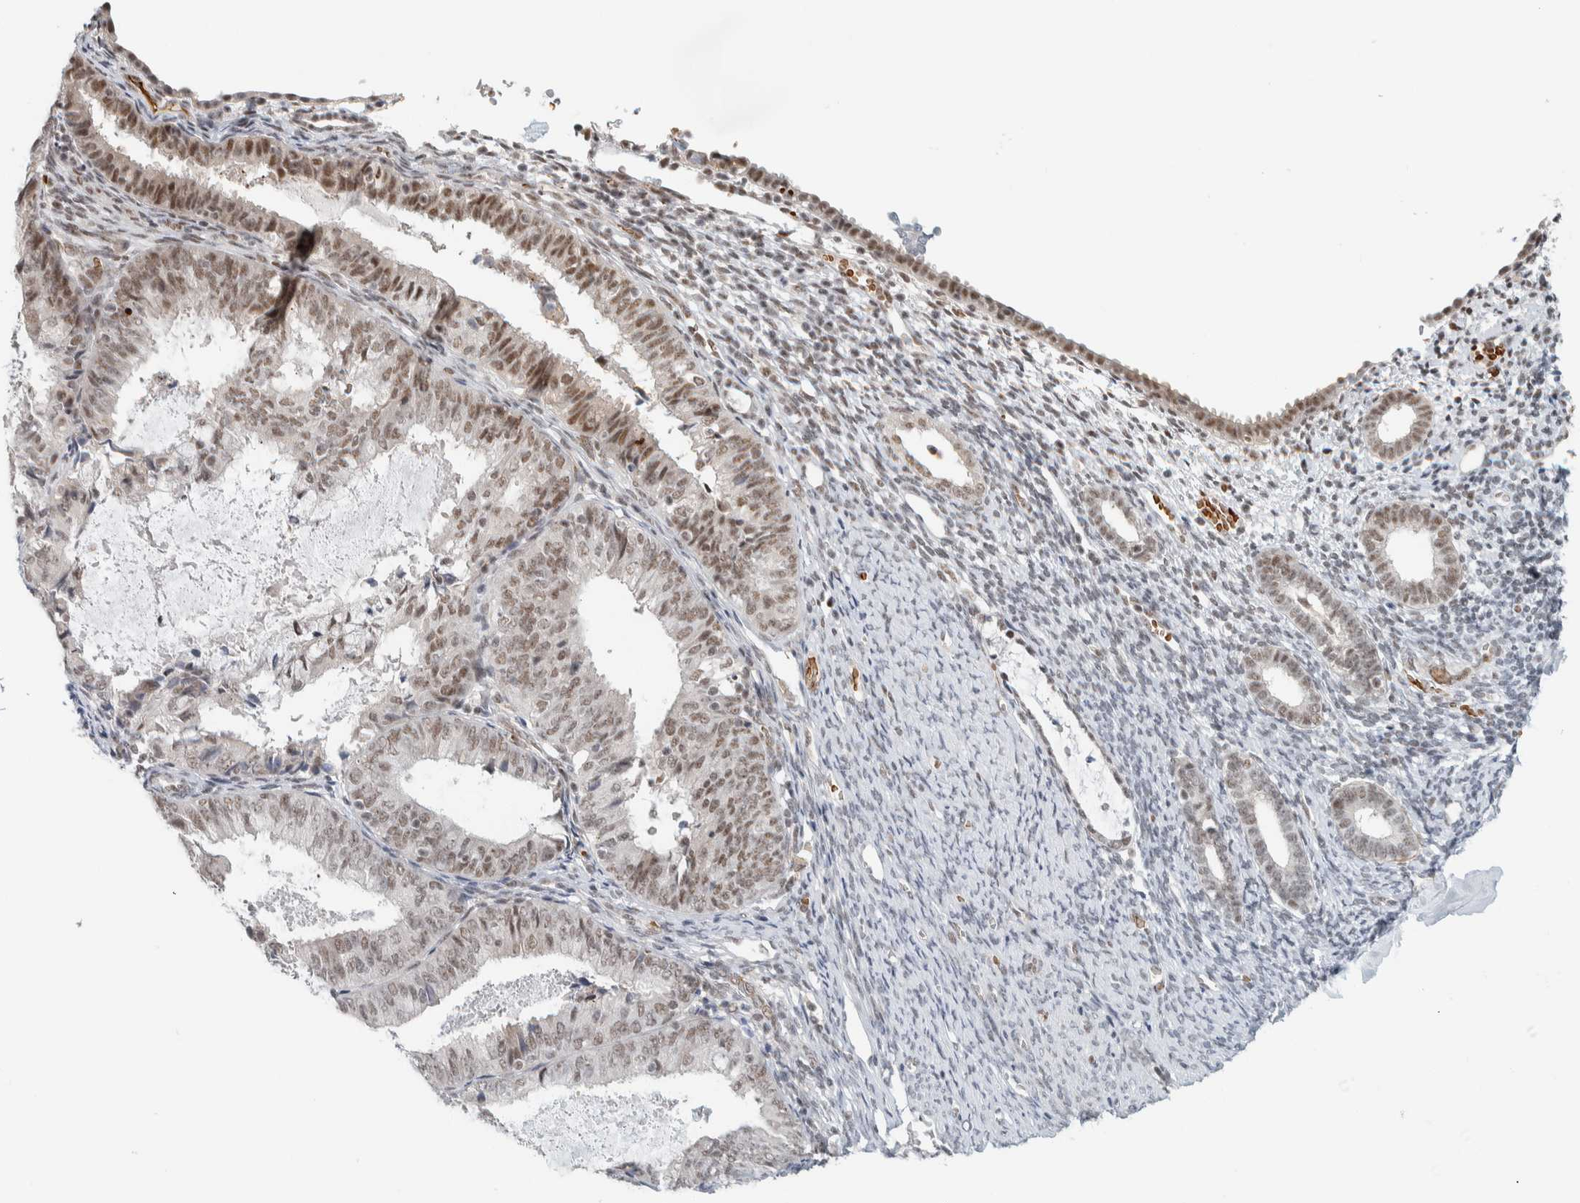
{"staining": {"intensity": "moderate", "quantity": "<25%", "location": "nuclear"}, "tissue": "endometrium", "cell_type": "Cells in endometrial stroma", "image_type": "normal", "snomed": [{"axis": "morphology", "description": "Normal tissue, NOS"}, {"axis": "morphology", "description": "Adenocarcinoma, NOS"}, {"axis": "topography", "description": "Endometrium"}], "caption": "Immunohistochemistry (DAB) staining of unremarkable human endometrium displays moderate nuclear protein staining in approximately <25% of cells in endometrial stroma.", "gene": "ZBTB2", "patient": {"sex": "female", "age": 57}}